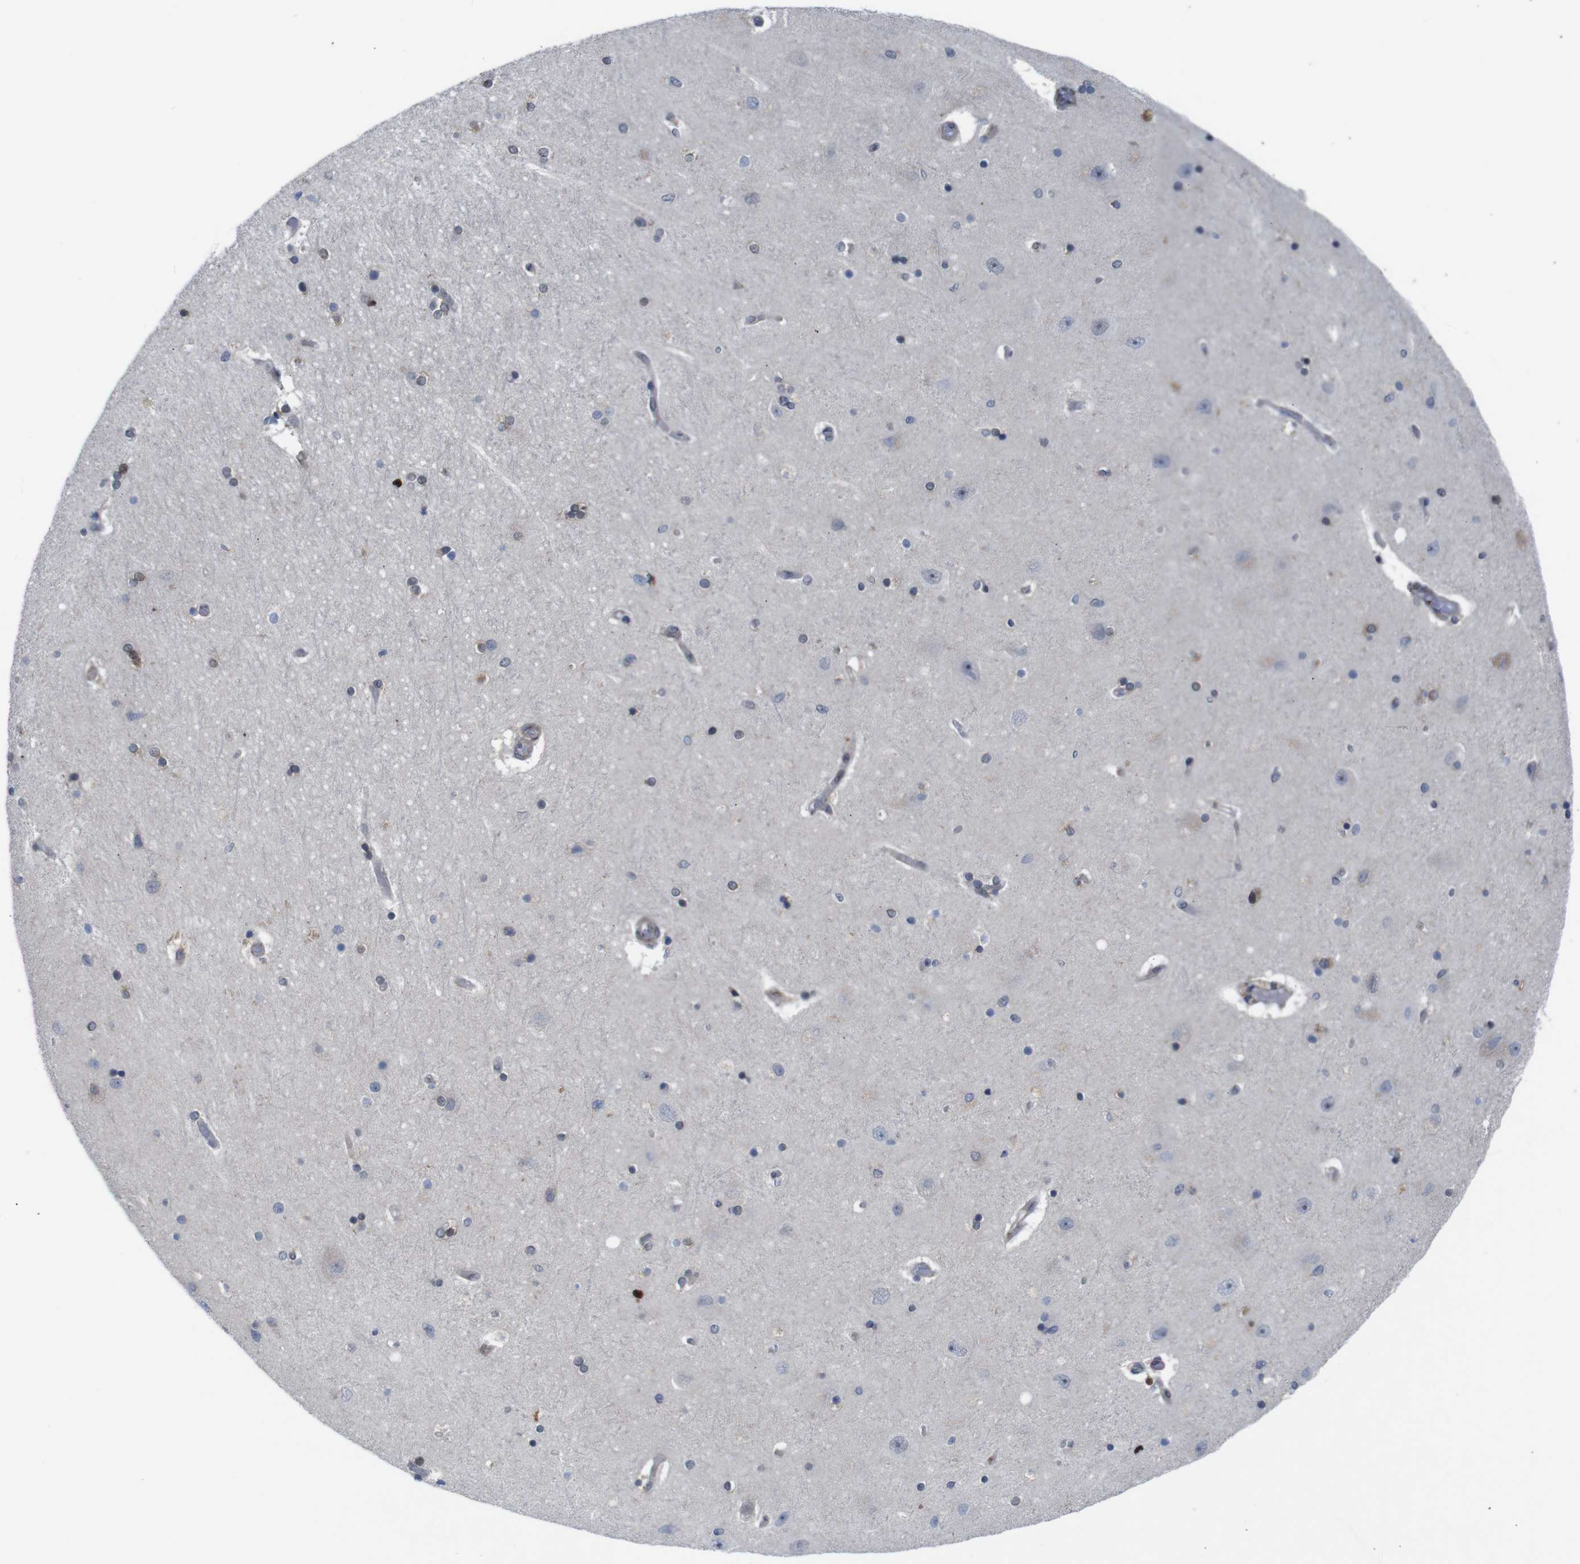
{"staining": {"intensity": "negative", "quantity": "none", "location": "none"}, "tissue": "hippocampus", "cell_type": "Glial cells", "image_type": "normal", "snomed": [{"axis": "morphology", "description": "Normal tissue, NOS"}, {"axis": "topography", "description": "Hippocampus"}], "caption": "A photomicrograph of hippocampus stained for a protein displays no brown staining in glial cells.", "gene": "PTPN1", "patient": {"sex": "female", "age": 54}}